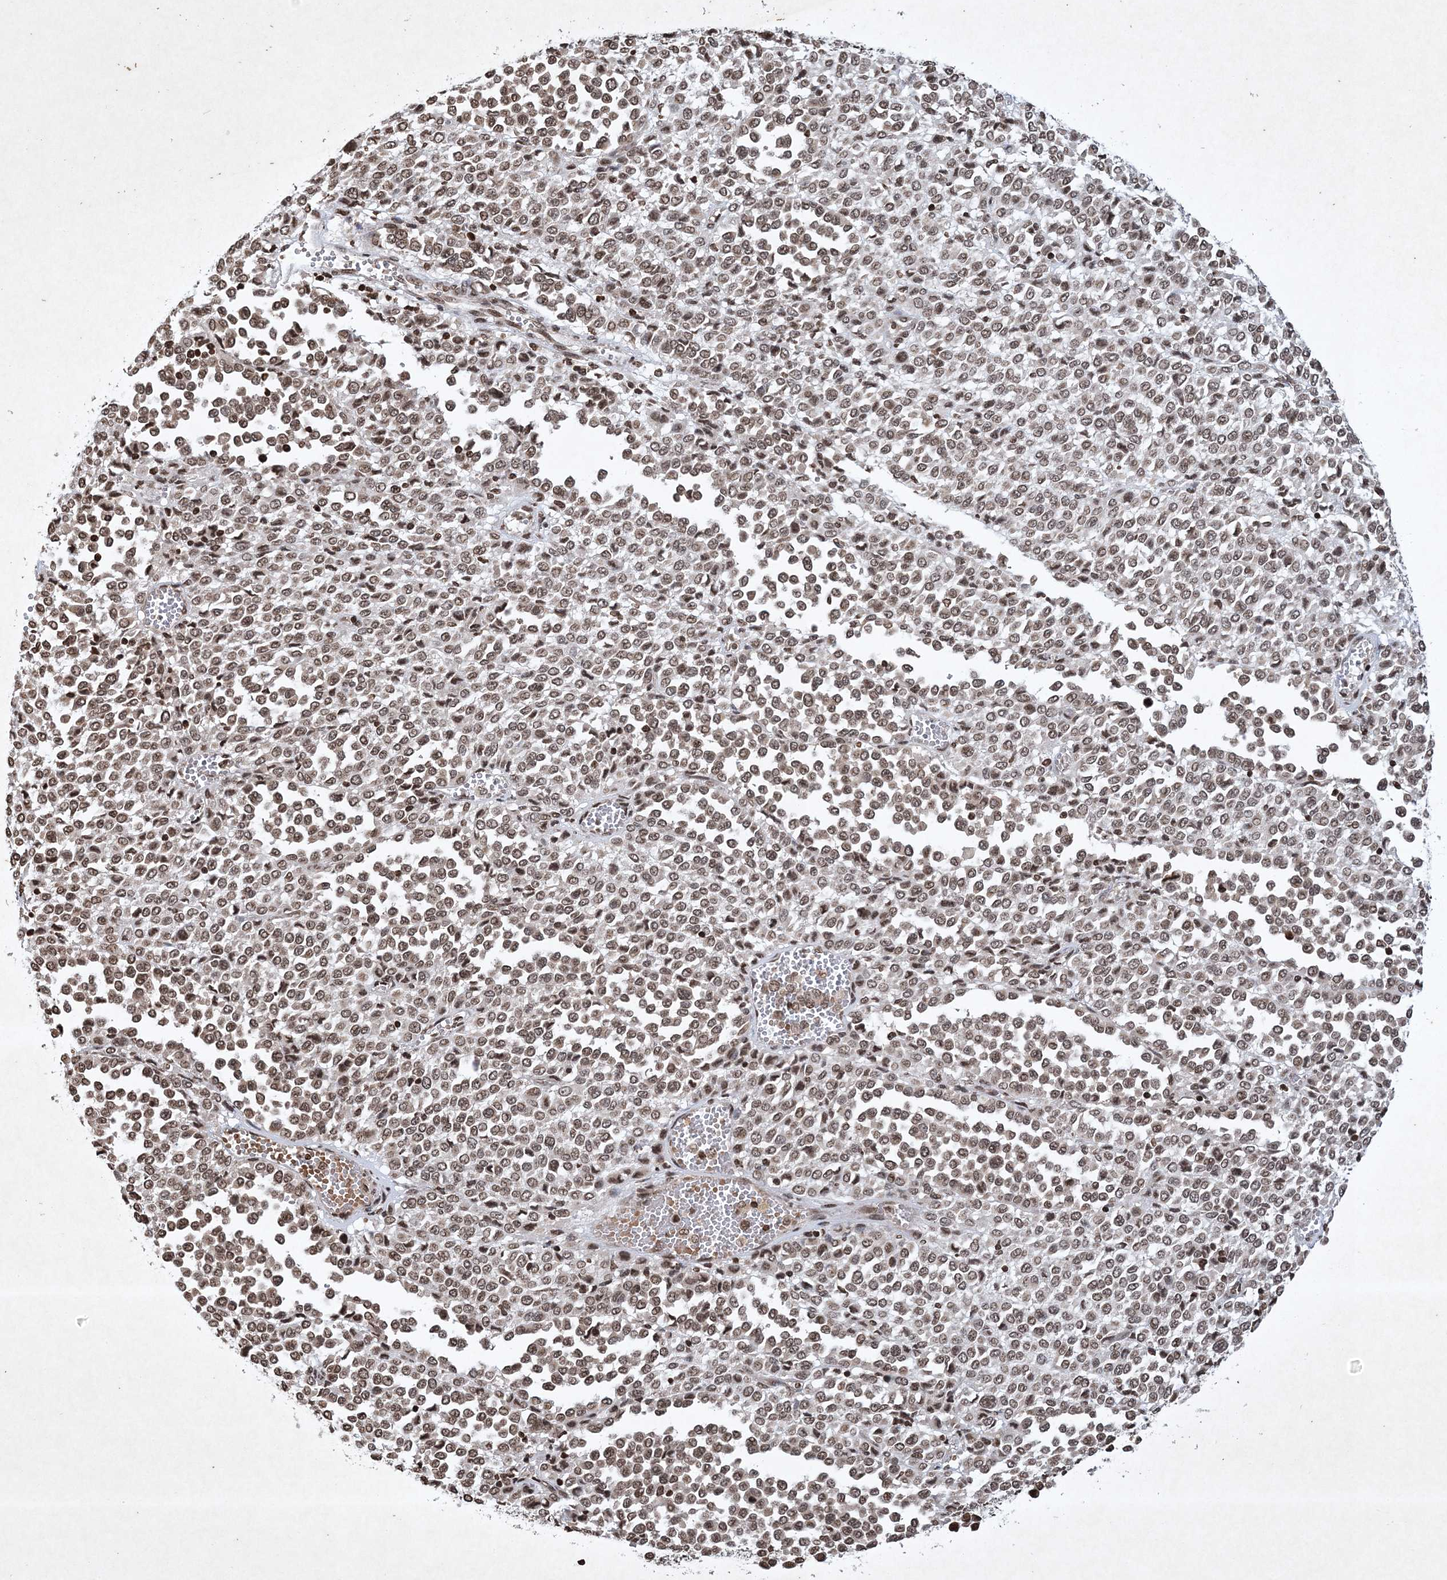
{"staining": {"intensity": "moderate", "quantity": ">75%", "location": "nuclear"}, "tissue": "melanoma", "cell_type": "Tumor cells", "image_type": "cancer", "snomed": [{"axis": "morphology", "description": "Malignant melanoma, Metastatic site"}, {"axis": "topography", "description": "Pancreas"}], "caption": "Protein expression analysis of human malignant melanoma (metastatic site) reveals moderate nuclear expression in approximately >75% of tumor cells.", "gene": "NEDD9", "patient": {"sex": "female", "age": 30}}